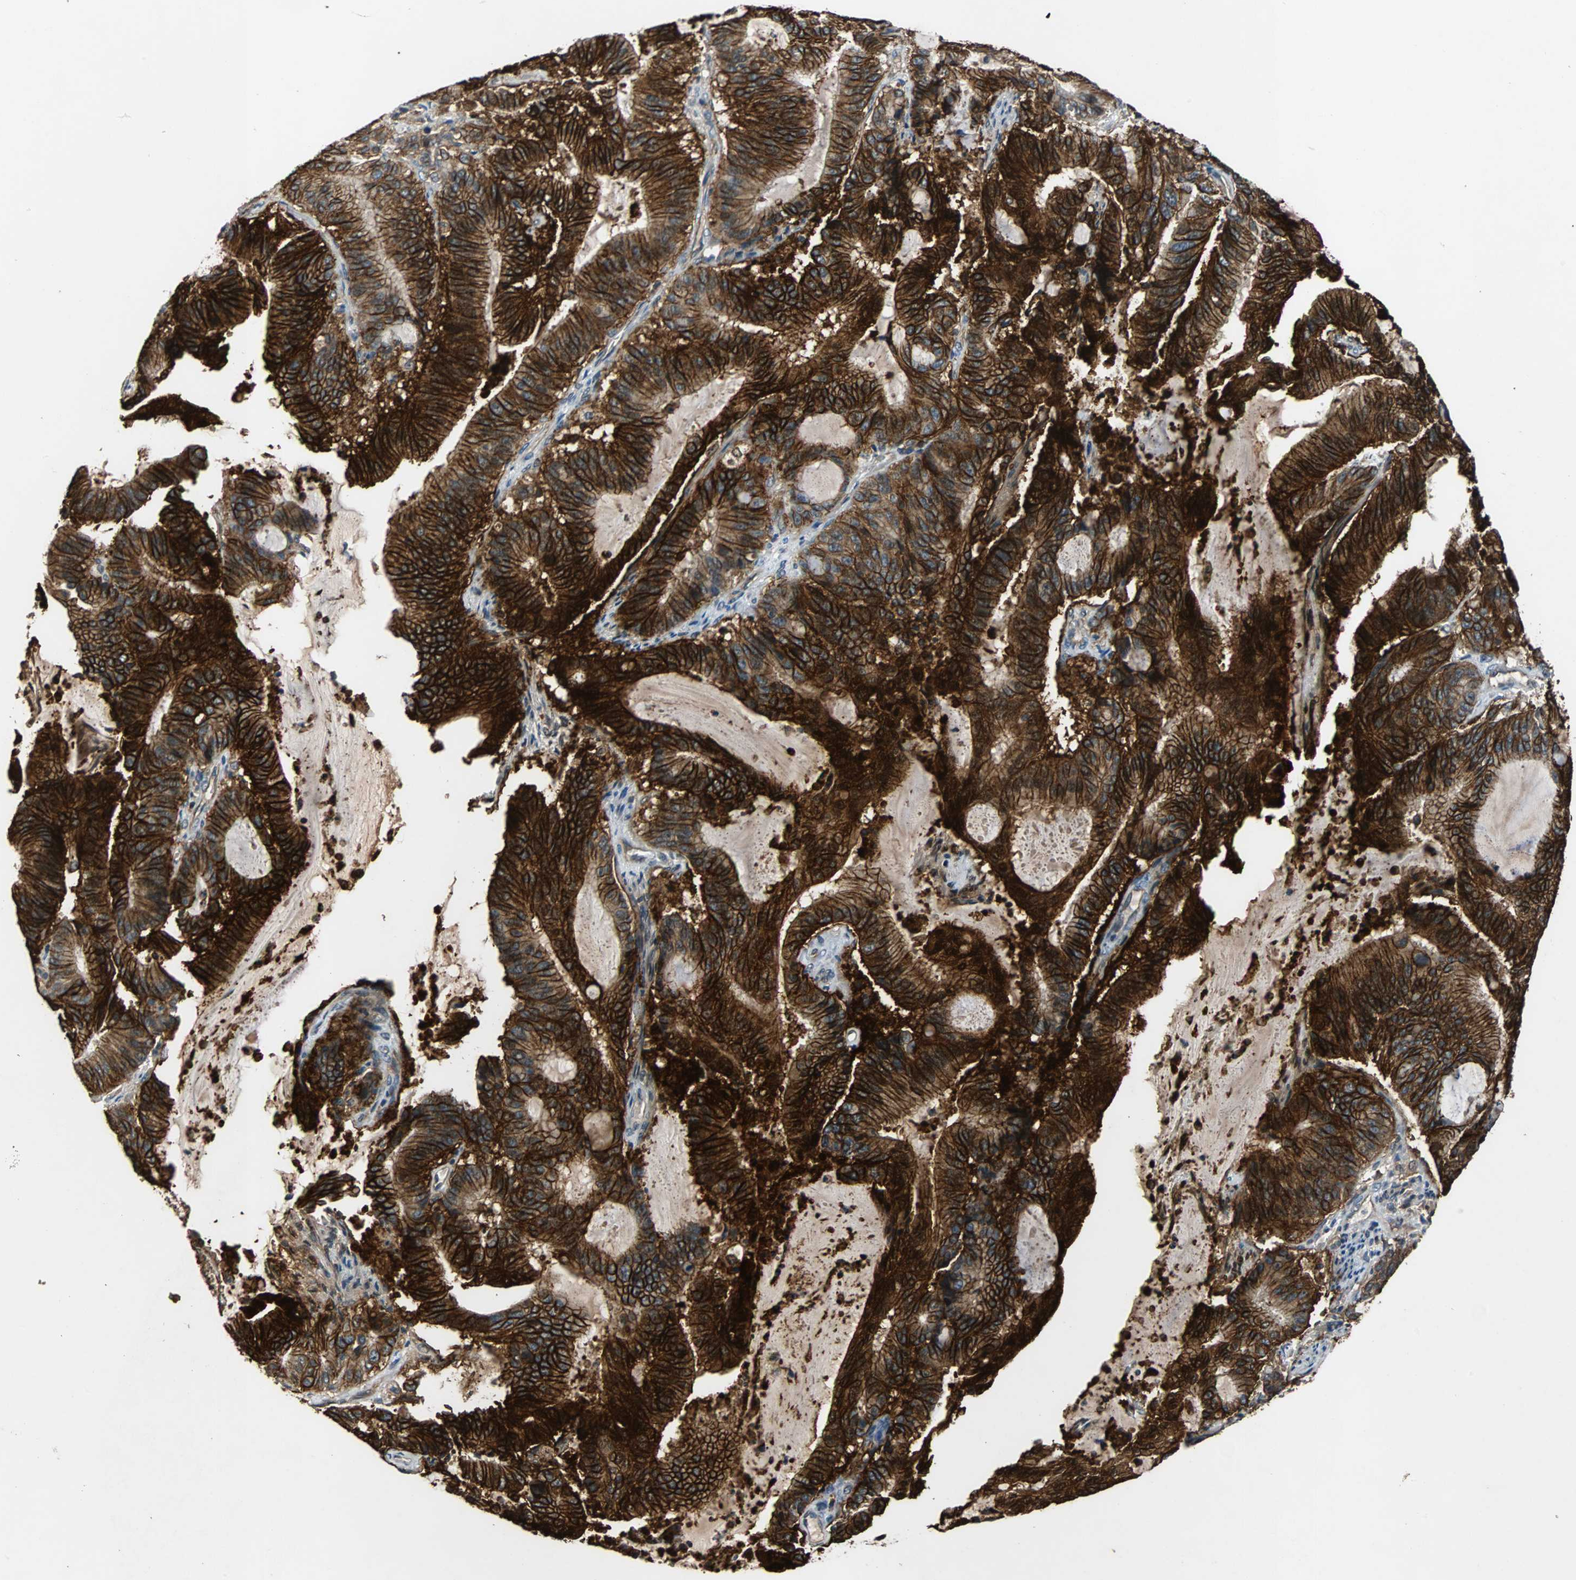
{"staining": {"intensity": "strong", "quantity": ">75%", "location": "cytoplasmic/membranous,nuclear"}, "tissue": "liver cancer", "cell_type": "Tumor cells", "image_type": "cancer", "snomed": [{"axis": "morphology", "description": "Cholangiocarcinoma"}, {"axis": "topography", "description": "Liver"}], "caption": "Approximately >75% of tumor cells in liver cancer exhibit strong cytoplasmic/membranous and nuclear protein expression as visualized by brown immunohistochemical staining.", "gene": "NDRG1", "patient": {"sex": "female", "age": 73}}